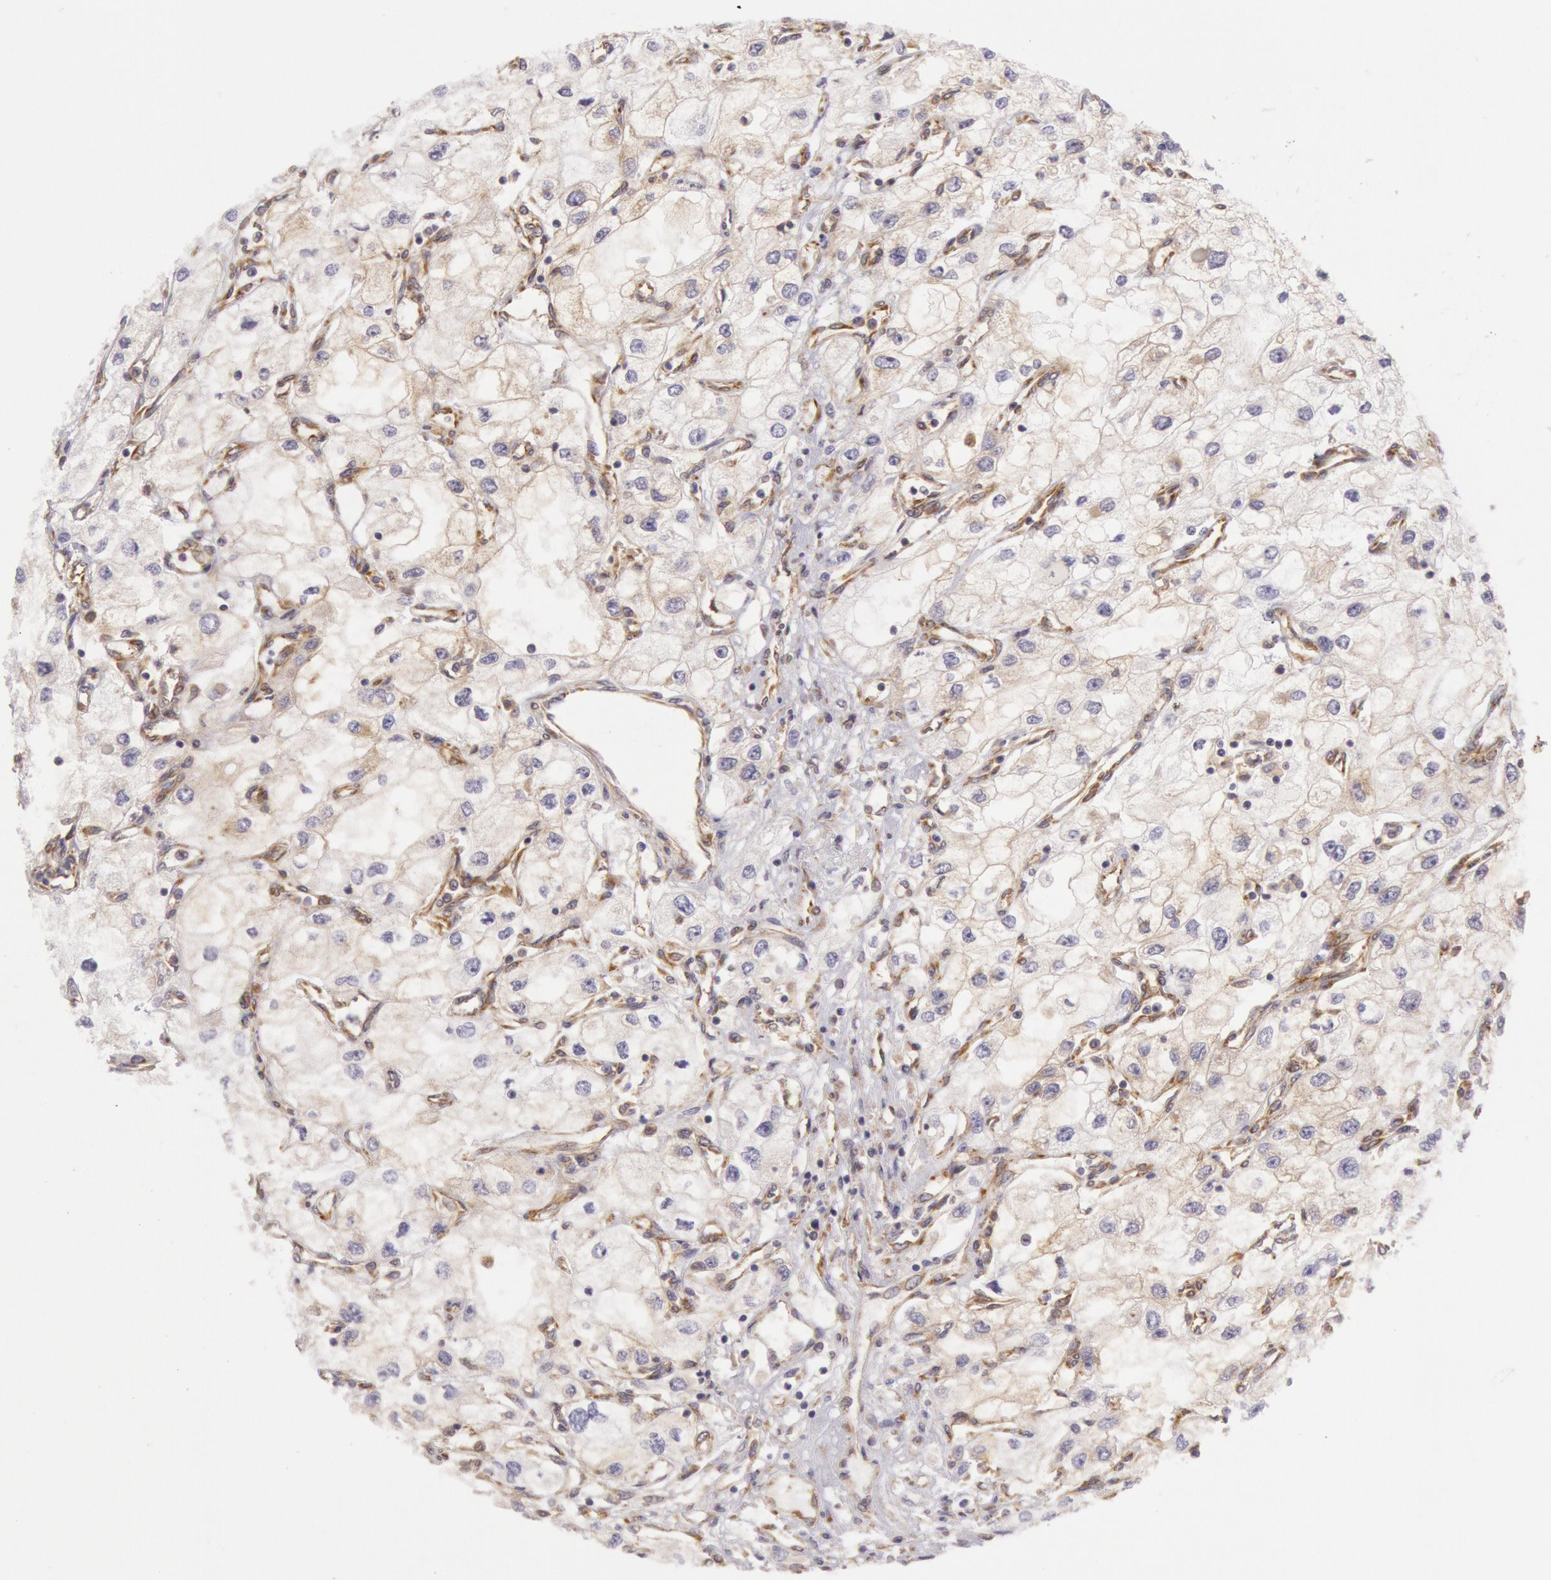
{"staining": {"intensity": "weak", "quantity": "<25%", "location": "cytoplasmic/membranous"}, "tissue": "renal cancer", "cell_type": "Tumor cells", "image_type": "cancer", "snomed": [{"axis": "morphology", "description": "Adenocarcinoma, NOS"}, {"axis": "topography", "description": "Kidney"}], "caption": "A histopathology image of renal adenocarcinoma stained for a protein shows no brown staining in tumor cells.", "gene": "CHUK", "patient": {"sex": "male", "age": 57}}